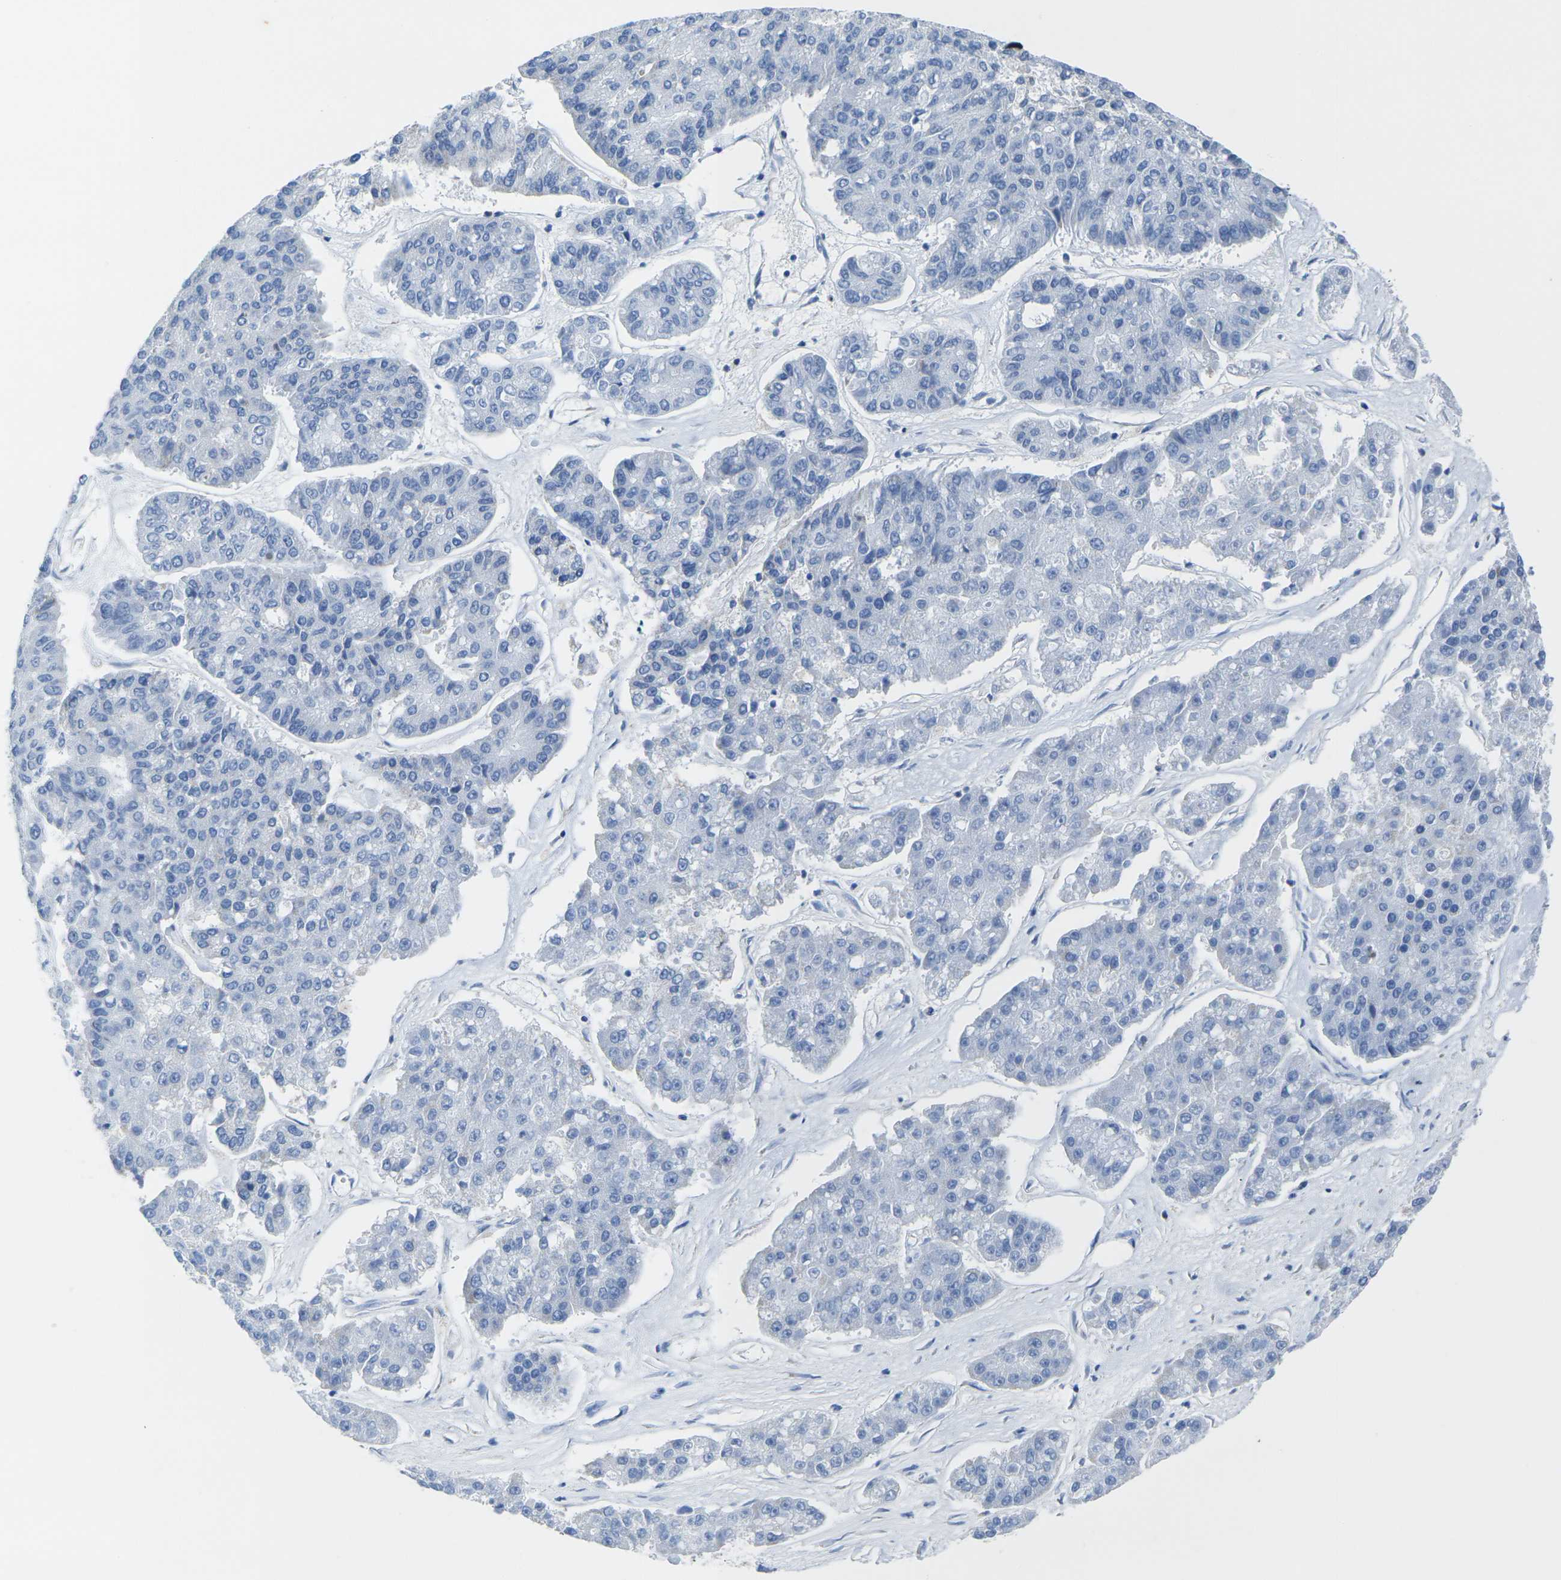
{"staining": {"intensity": "negative", "quantity": "none", "location": "none"}, "tissue": "pancreatic cancer", "cell_type": "Tumor cells", "image_type": "cancer", "snomed": [{"axis": "morphology", "description": "Adenocarcinoma, NOS"}, {"axis": "topography", "description": "Pancreas"}], "caption": "This image is of pancreatic cancer stained with immunohistochemistry (IHC) to label a protein in brown with the nuclei are counter-stained blue. There is no expression in tumor cells.", "gene": "TMEM204", "patient": {"sex": "male", "age": 50}}